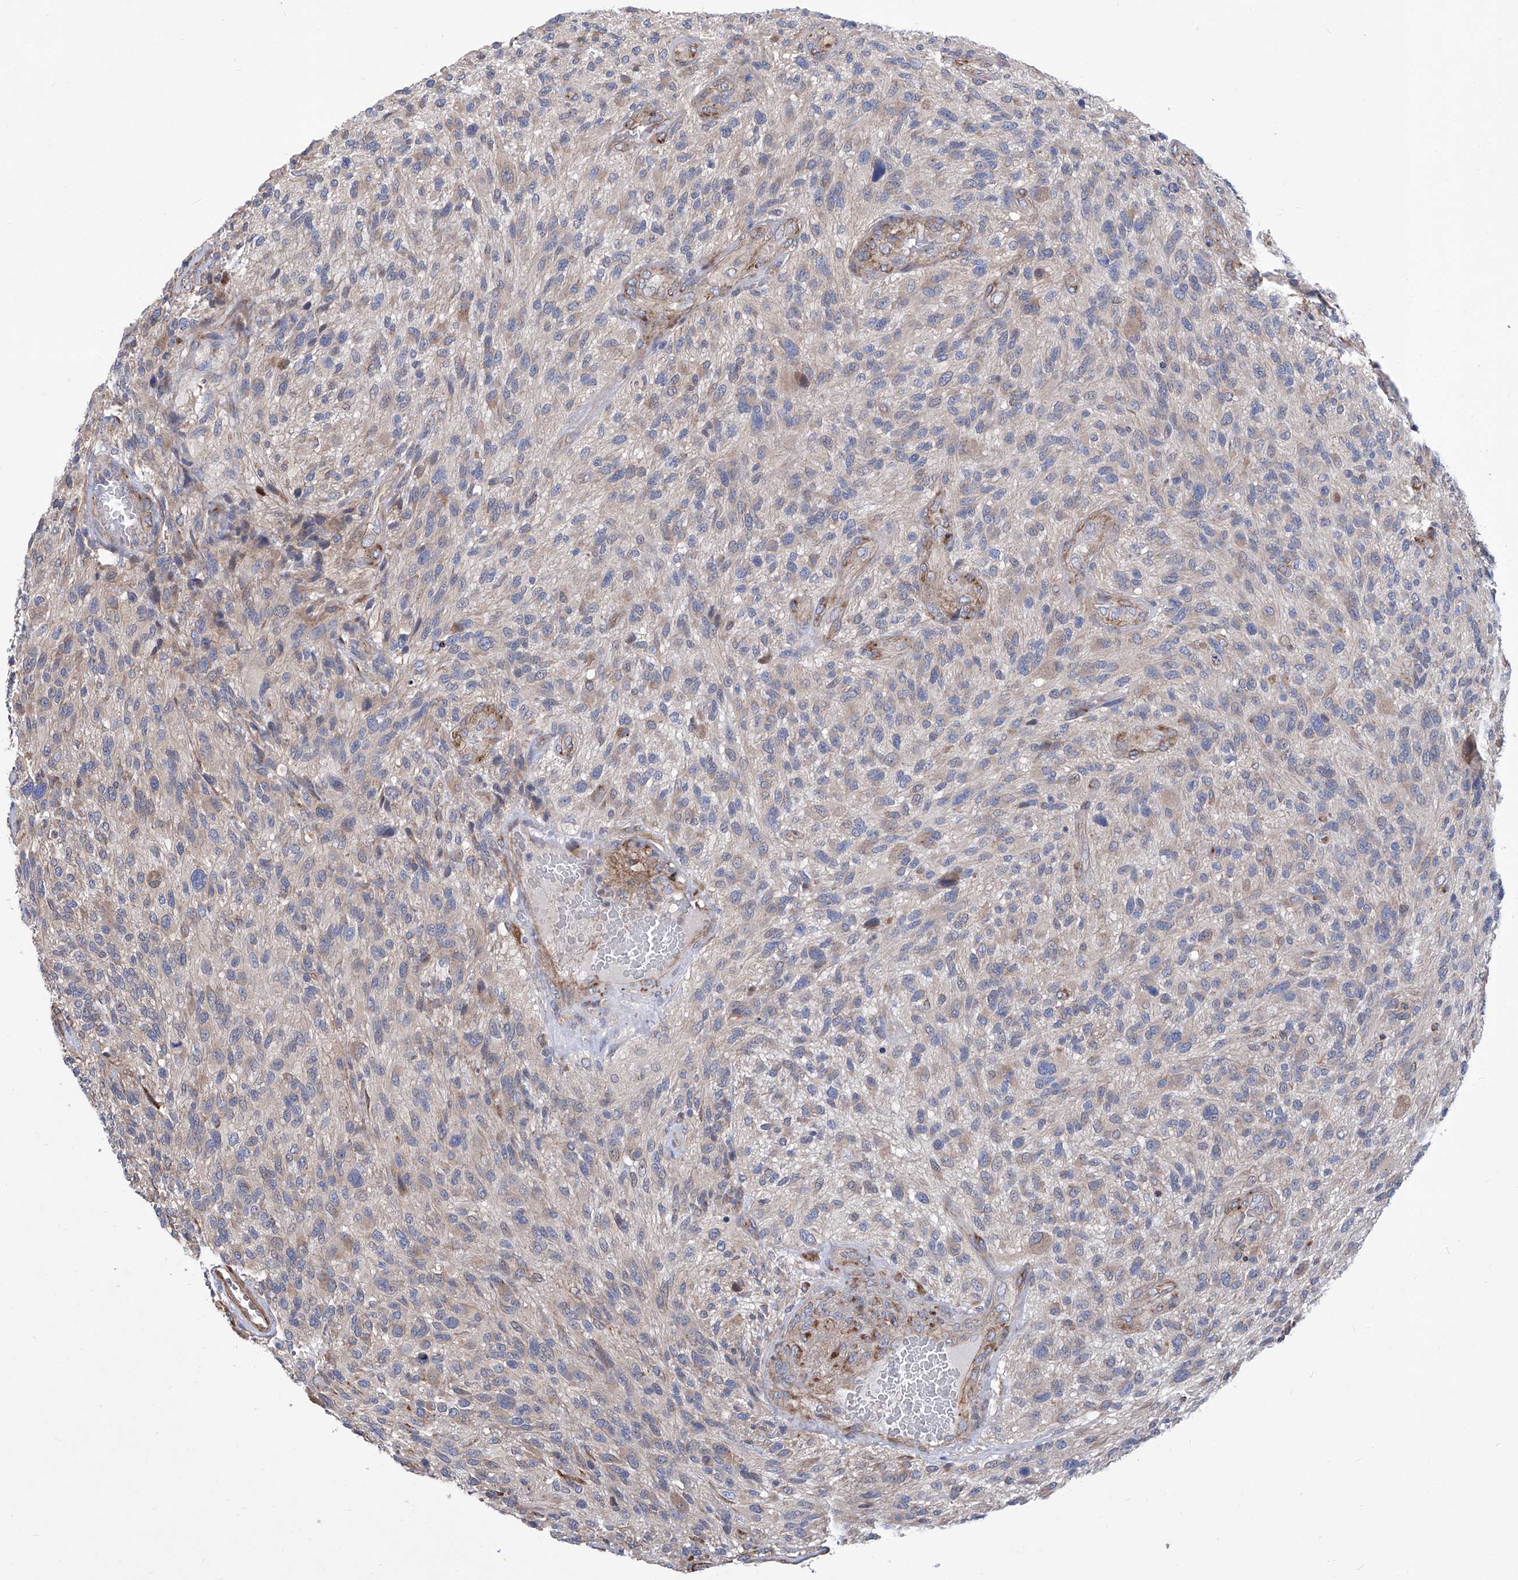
{"staining": {"intensity": "weak", "quantity": "25%-75%", "location": "cytoplasmic/membranous"}, "tissue": "glioma", "cell_type": "Tumor cells", "image_type": "cancer", "snomed": [{"axis": "morphology", "description": "Glioma, malignant, High grade"}, {"axis": "topography", "description": "Brain"}], "caption": "Glioma tissue demonstrates weak cytoplasmic/membranous staining in approximately 25%-75% of tumor cells", "gene": "SMS", "patient": {"sex": "male", "age": 47}}